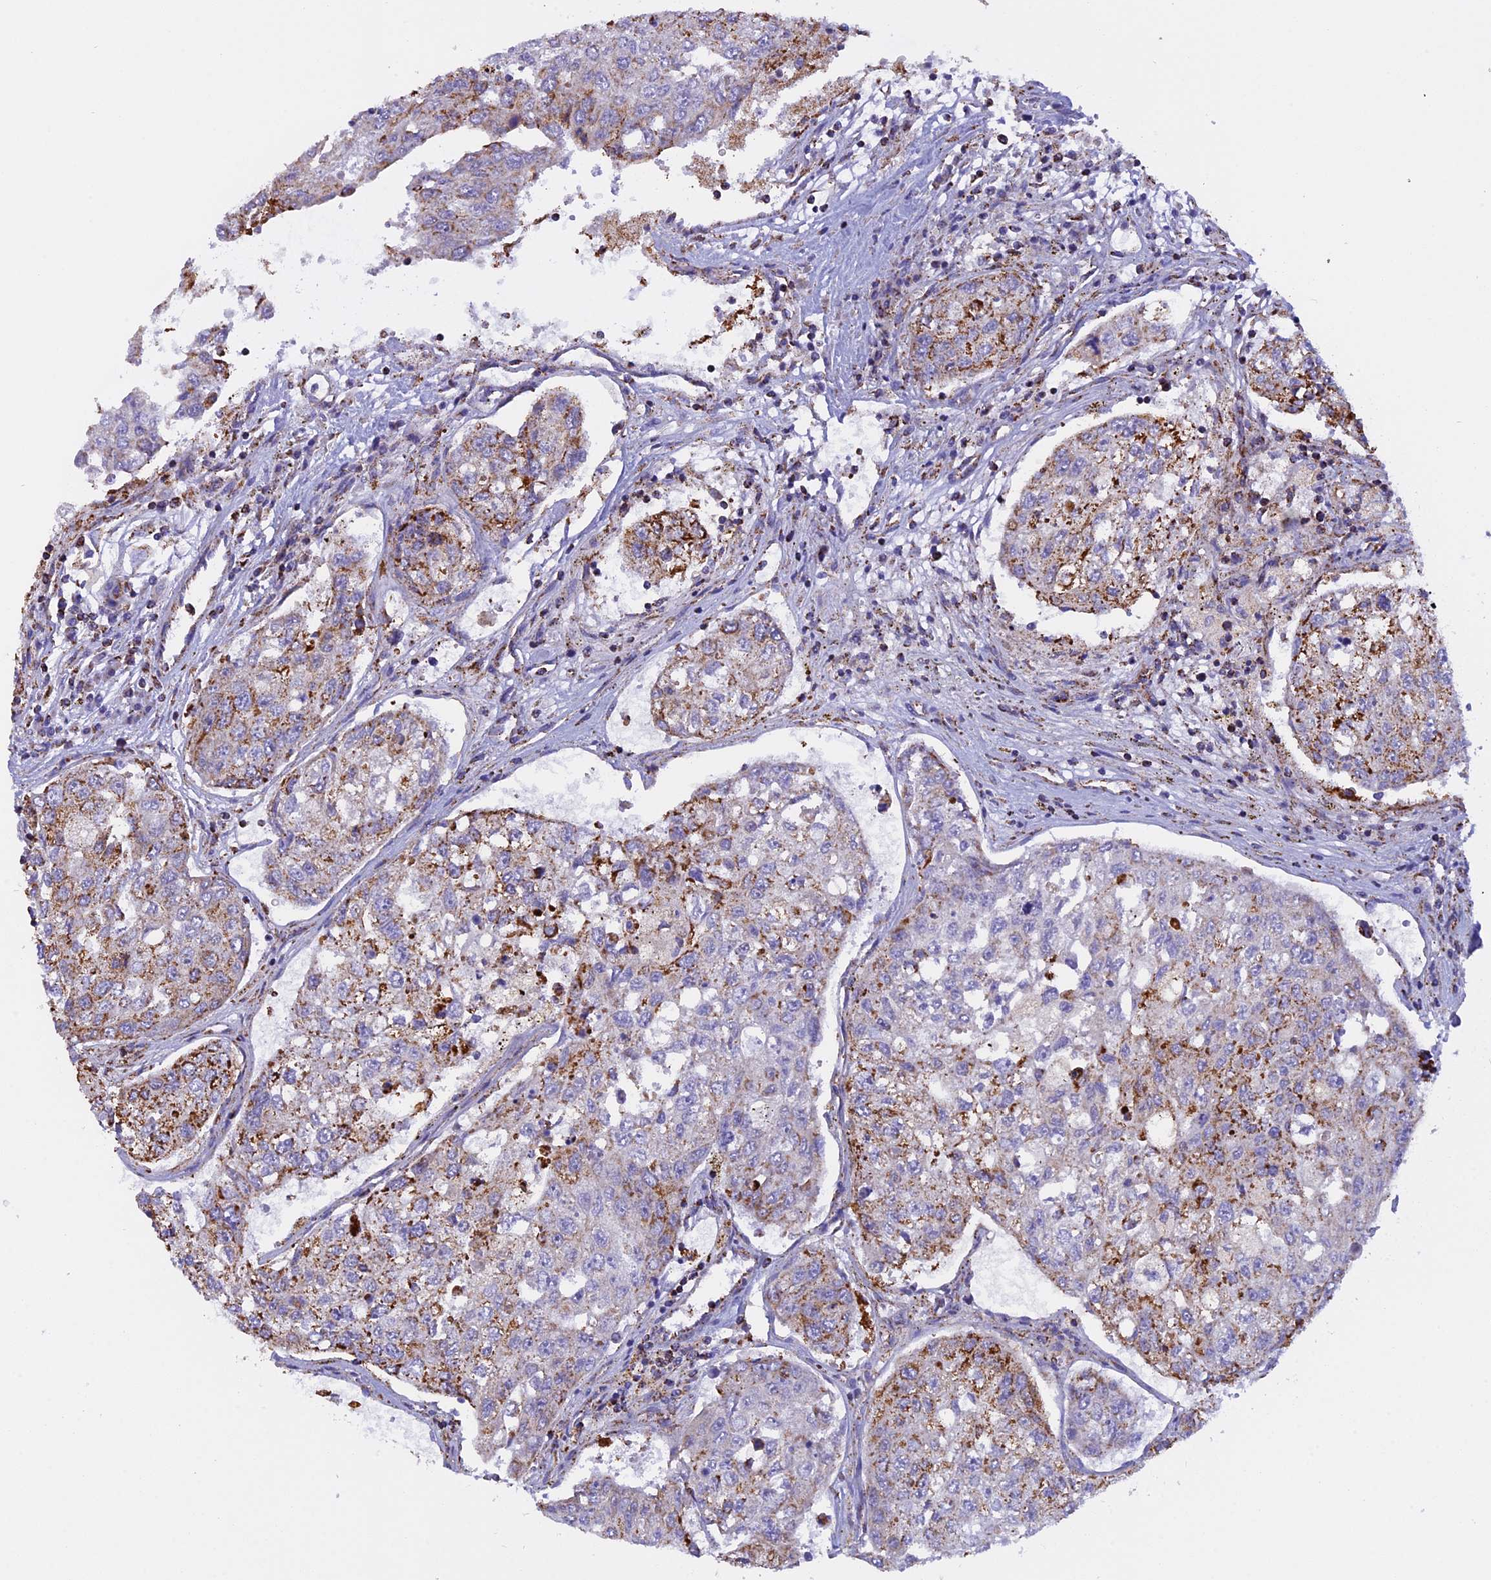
{"staining": {"intensity": "moderate", "quantity": "25%-75%", "location": "cytoplasmic/membranous"}, "tissue": "urothelial cancer", "cell_type": "Tumor cells", "image_type": "cancer", "snomed": [{"axis": "morphology", "description": "Urothelial carcinoma, High grade"}, {"axis": "topography", "description": "Lymph node"}, {"axis": "topography", "description": "Urinary bladder"}], "caption": "Immunohistochemistry (IHC) staining of high-grade urothelial carcinoma, which exhibits medium levels of moderate cytoplasmic/membranous staining in approximately 25%-75% of tumor cells indicating moderate cytoplasmic/membranous protein staining. The staining was performed using DAB (brown) for protein detection and nuclei were counterstained in hematoxylin (blue).", "gene": "KCNG1", "patient": {"sex": "male", "age": 51}}